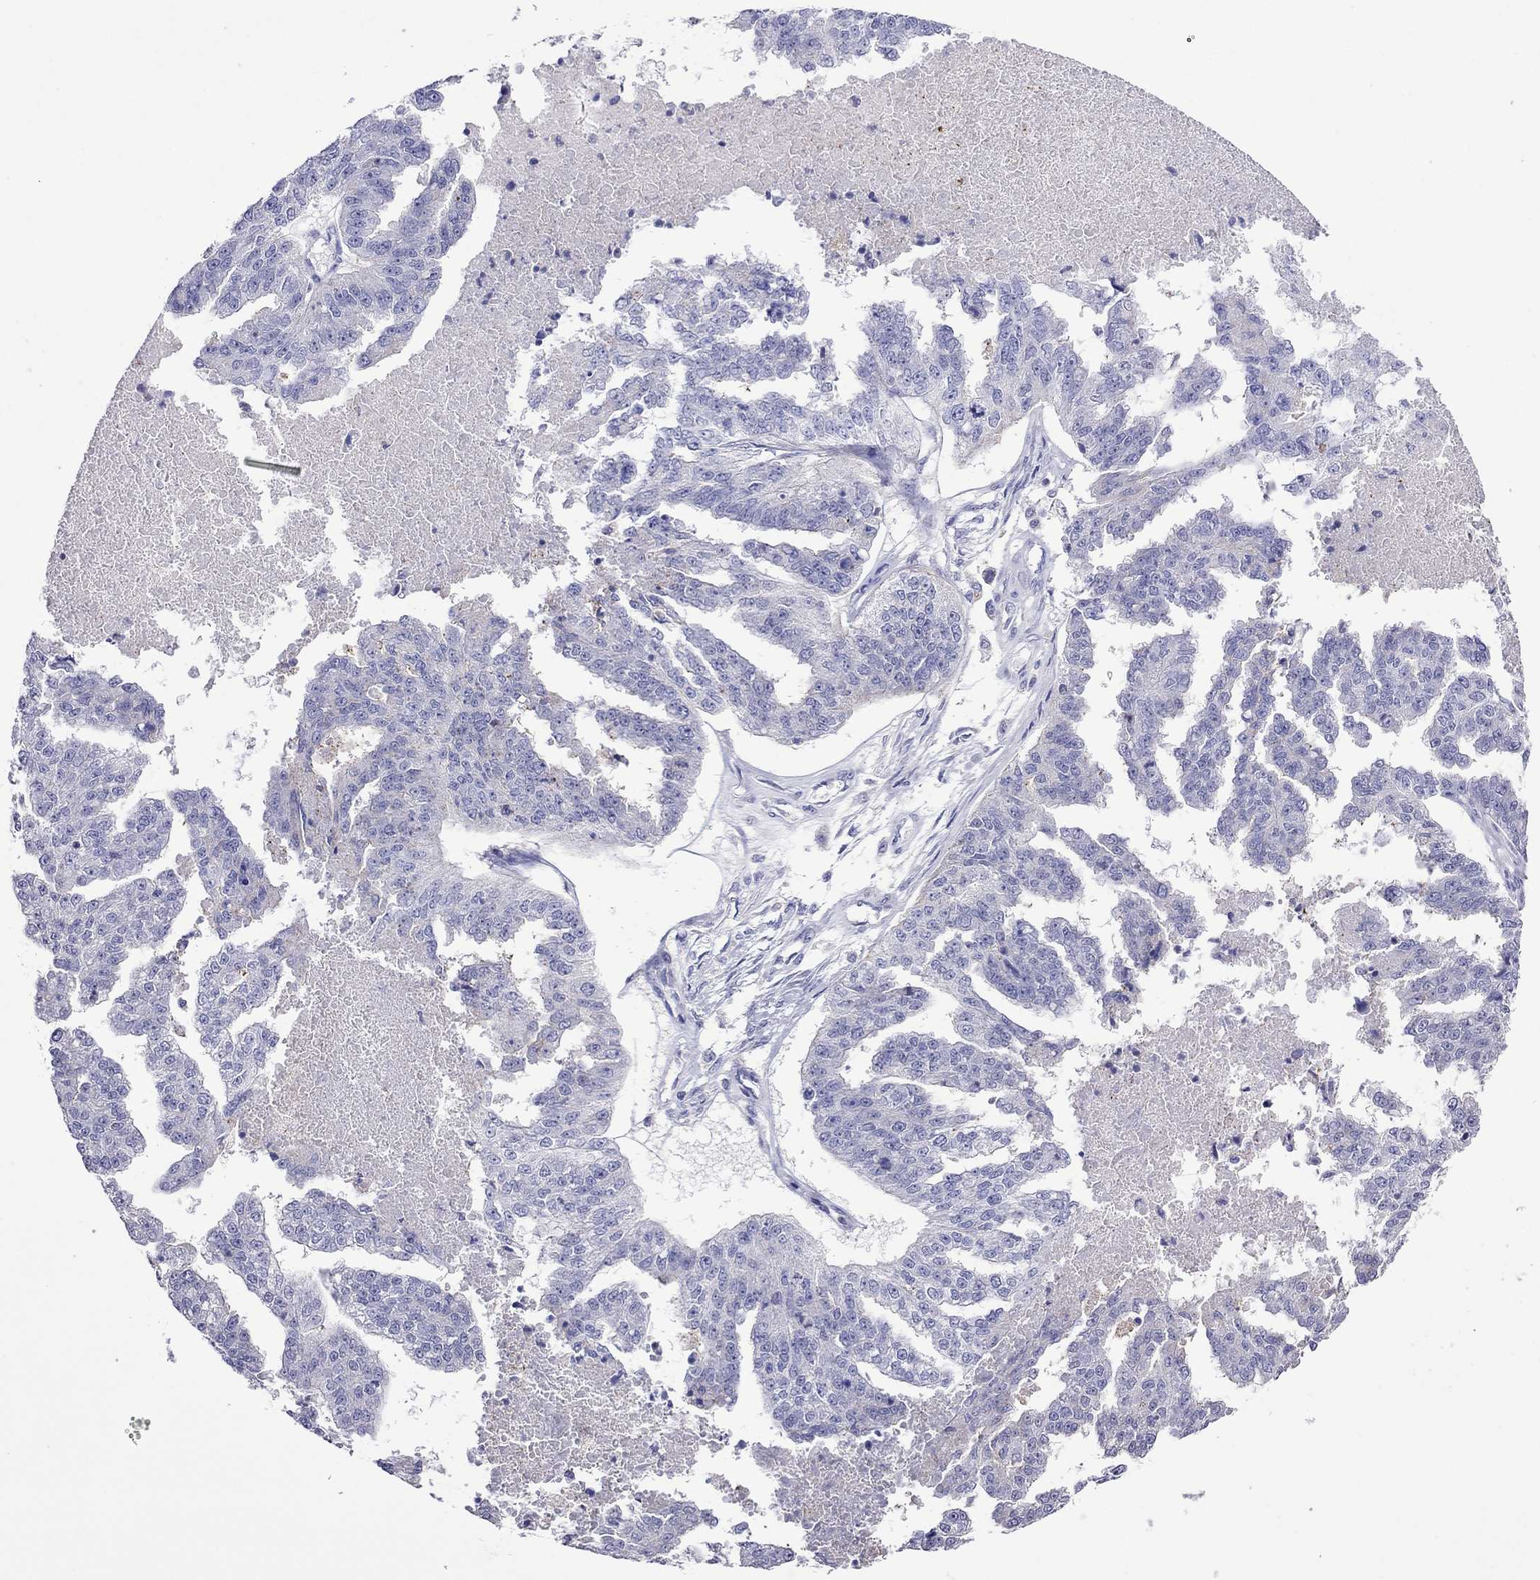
{"staining": {"intensity": "negative", "quantity": "none", "location": "none"}, "tissue": "ovarian cancer", "cell_type": "Tumor cells", "image_type": "cancer", "snomed": [{"axis": "morphology", "description": "Cystadenocarcinoma, serous, NOS"}, {"axis": "topography", "description": "Ovary"}], "caption": "Micrograph shows no significant protein positivity in tumor cells of ovarian serous cystadenocarcinoma. (DAB (3,3'-diaminobenzidine) IHC visualized using brightfield microscopy, high magnification).", "gene": "MPZ", "patient": {"sex": "female", "age": 58}}